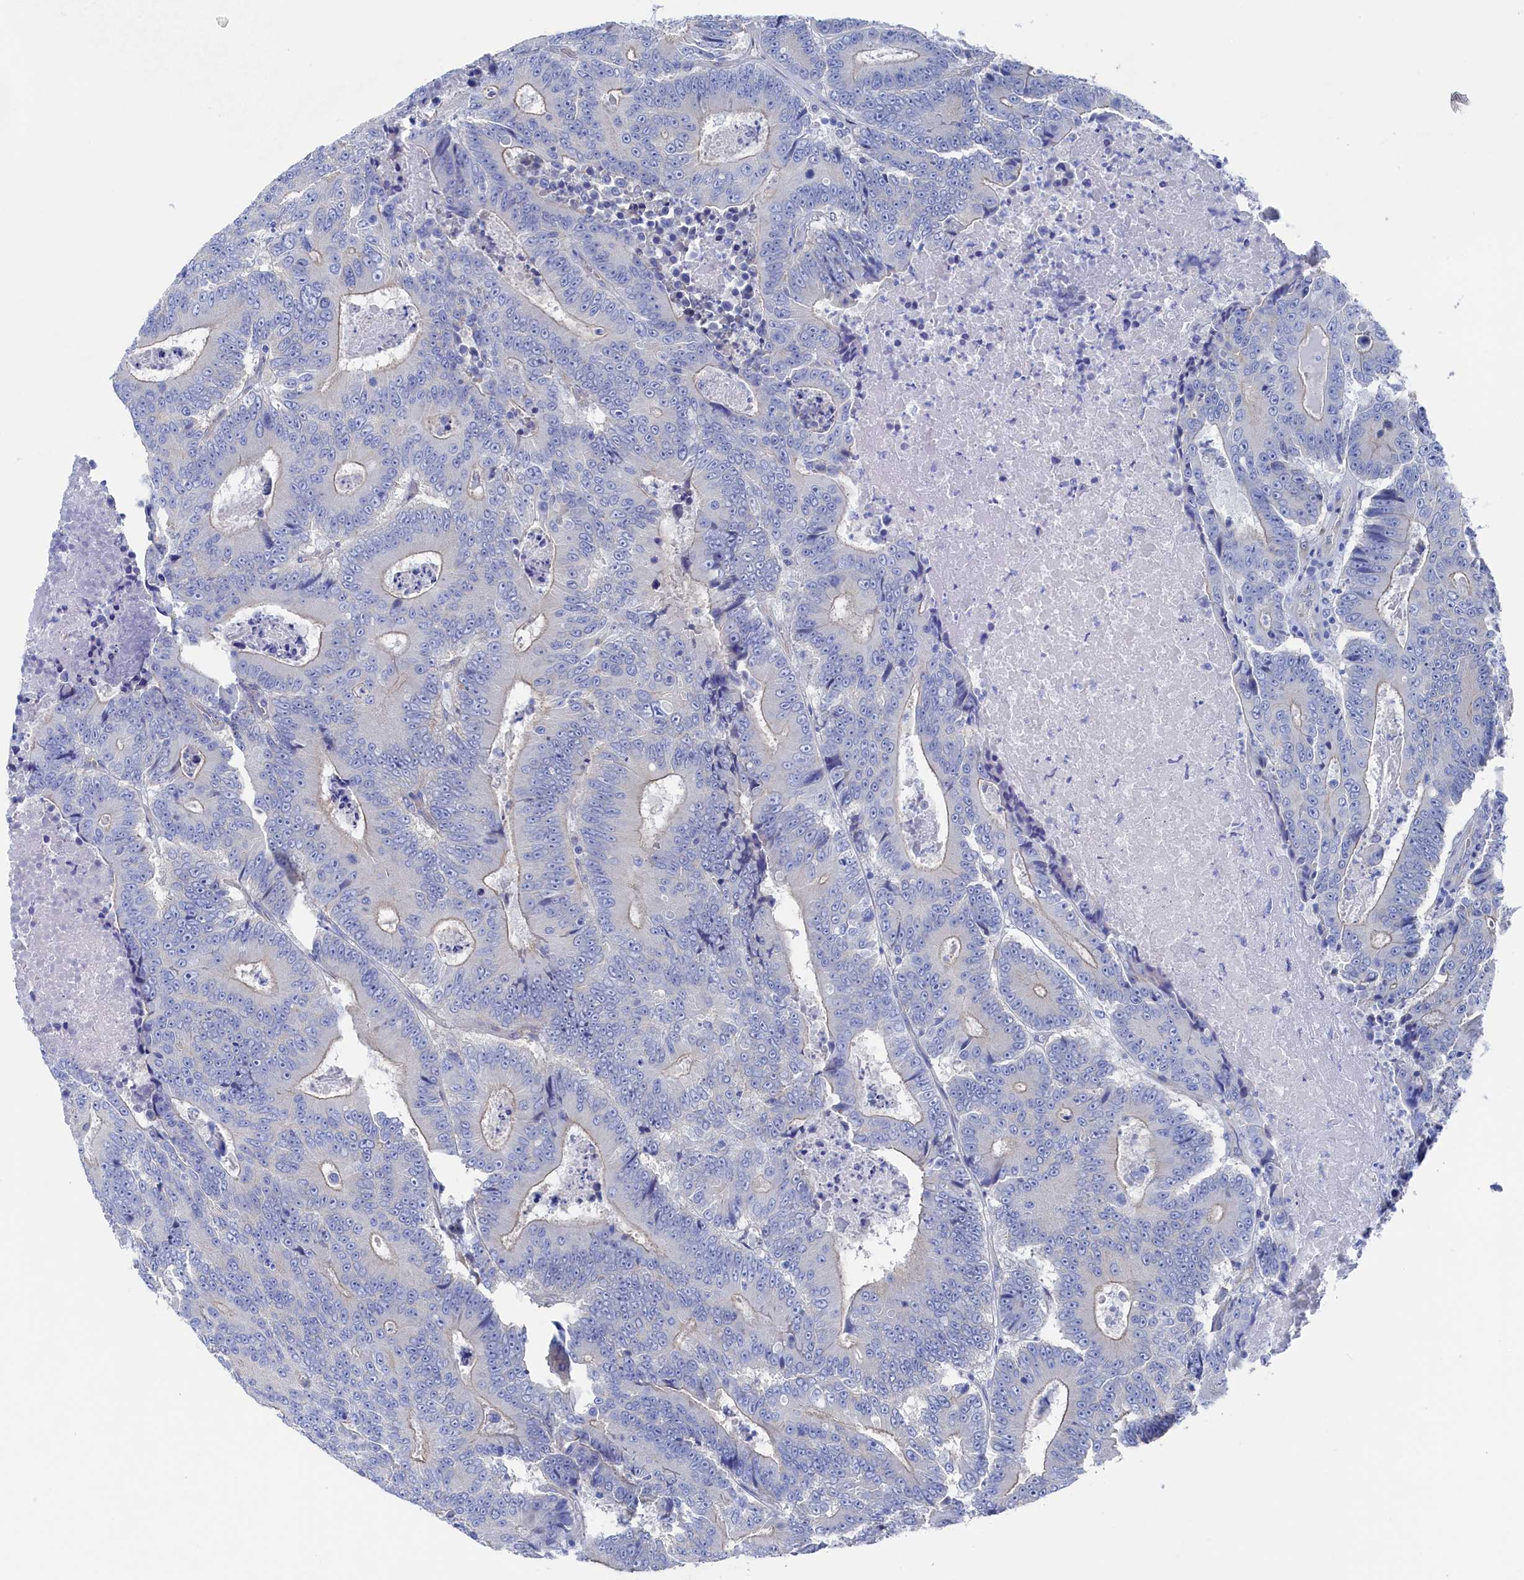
{"staining": {"intensity": "weak", "quantity": "<25%", "location": "cytoplasmic/membranous"}, "tissue": "colorectal cancer", "cell_type": "Tumor cells", "image_type": "cancer", "snomed": [{"axis": "morphology", "description": "Adenocarcinoma, NOS"}, {"axis": "topography", "description": "Colon"}], "caption": "Immunohistochemical staining of adenocarcinoma (colorectal) demonstrates no significant expression in tumor cells.", "gene": "TMOD2", "patient": {"sex": "male", "age": 83}}